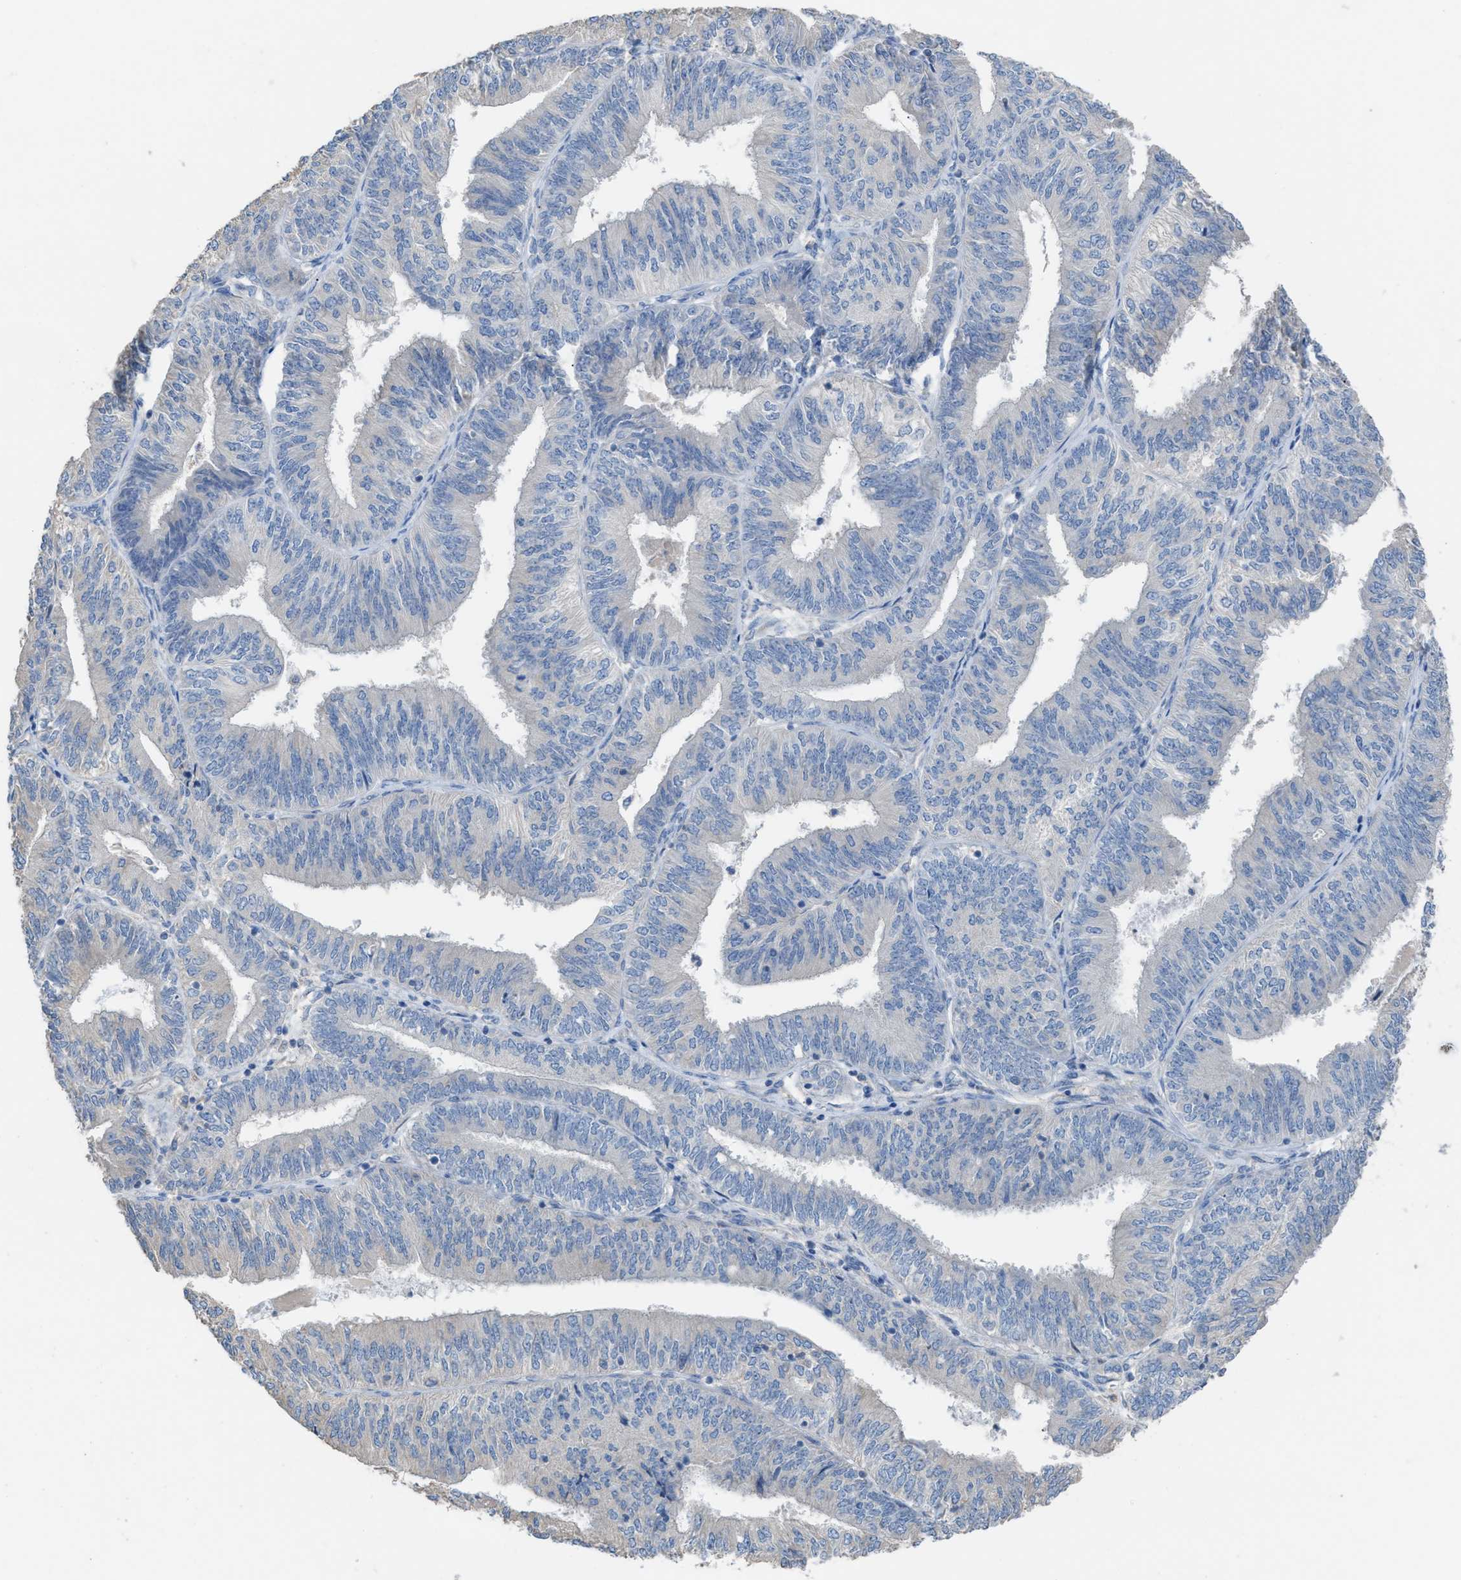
{"staining": {"intensity": "negative", "quantity": "none", "location": "none"}, "tissue": "endometrial cancer", "cell_type": "Tumor cells", "image_type": "cancer", "snomed": [{"axis": "morphology", "description": "Adenocarcinoma, NOS"}, {"axis": "topography", "description": "Endometrium"}], "caption": "Immunohistochemistry (IHC) of adenocarcinoma (endometrial) reveals no positivity in tumor cells. (DAB (3,3'-diaminobenzidine) IHC visualized using brightfield microscopy, high magnification).", "gene": "NQO2", "patient": {"sex": "female", "age": 58}}